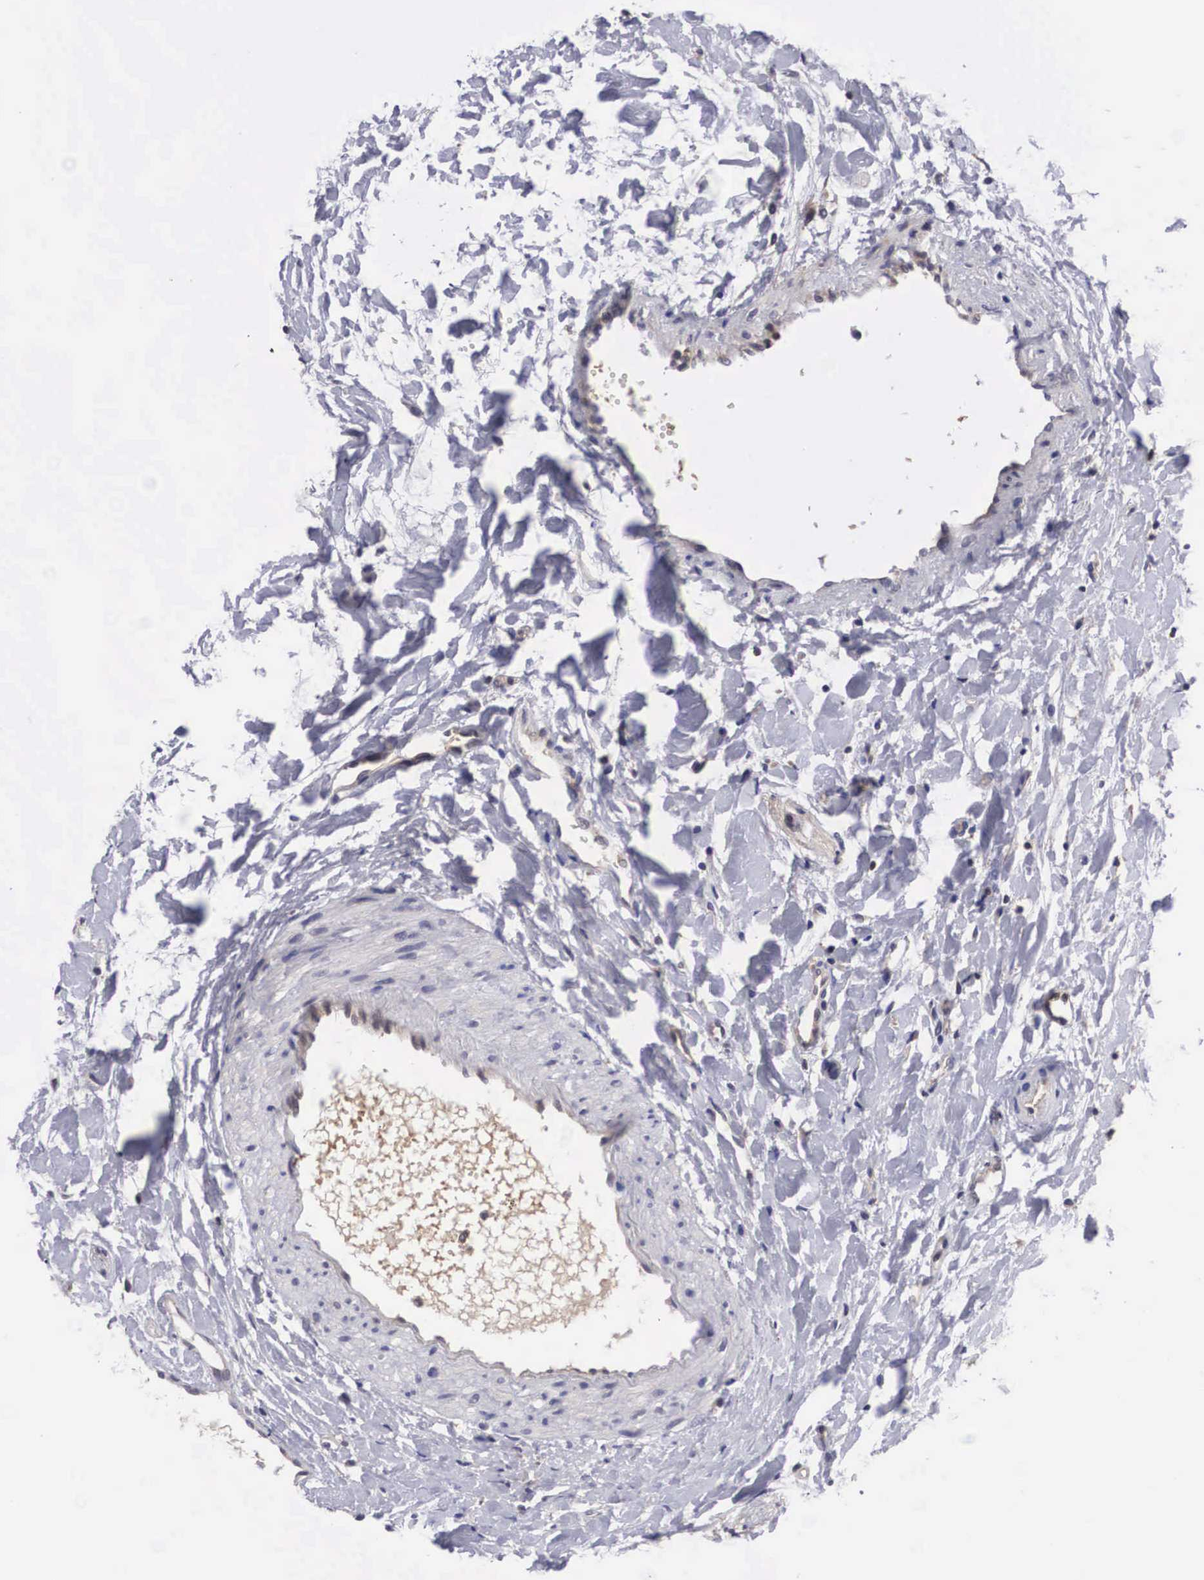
{"staining": {"intensity": "weak", "quantity": "25%-75%", "location": "nuclear"}, "tissue": "gallbladder", "cell_type": "Glandular cells", "image_type": "normal", "snomed": [{"axis": "morphology", "description": "Normal tissue, NOS"}, {"axis": "topography", "description": "Gallbladder"}], "caption": "Immunohistochemical staining of unremarkable human gallbladder reveals 25%-75% levels of weak nuclear protein positivity in about 25%-75% of glandular cells.", "gene": "ADSL", "patient": {"sex": "male", "age": 58}}